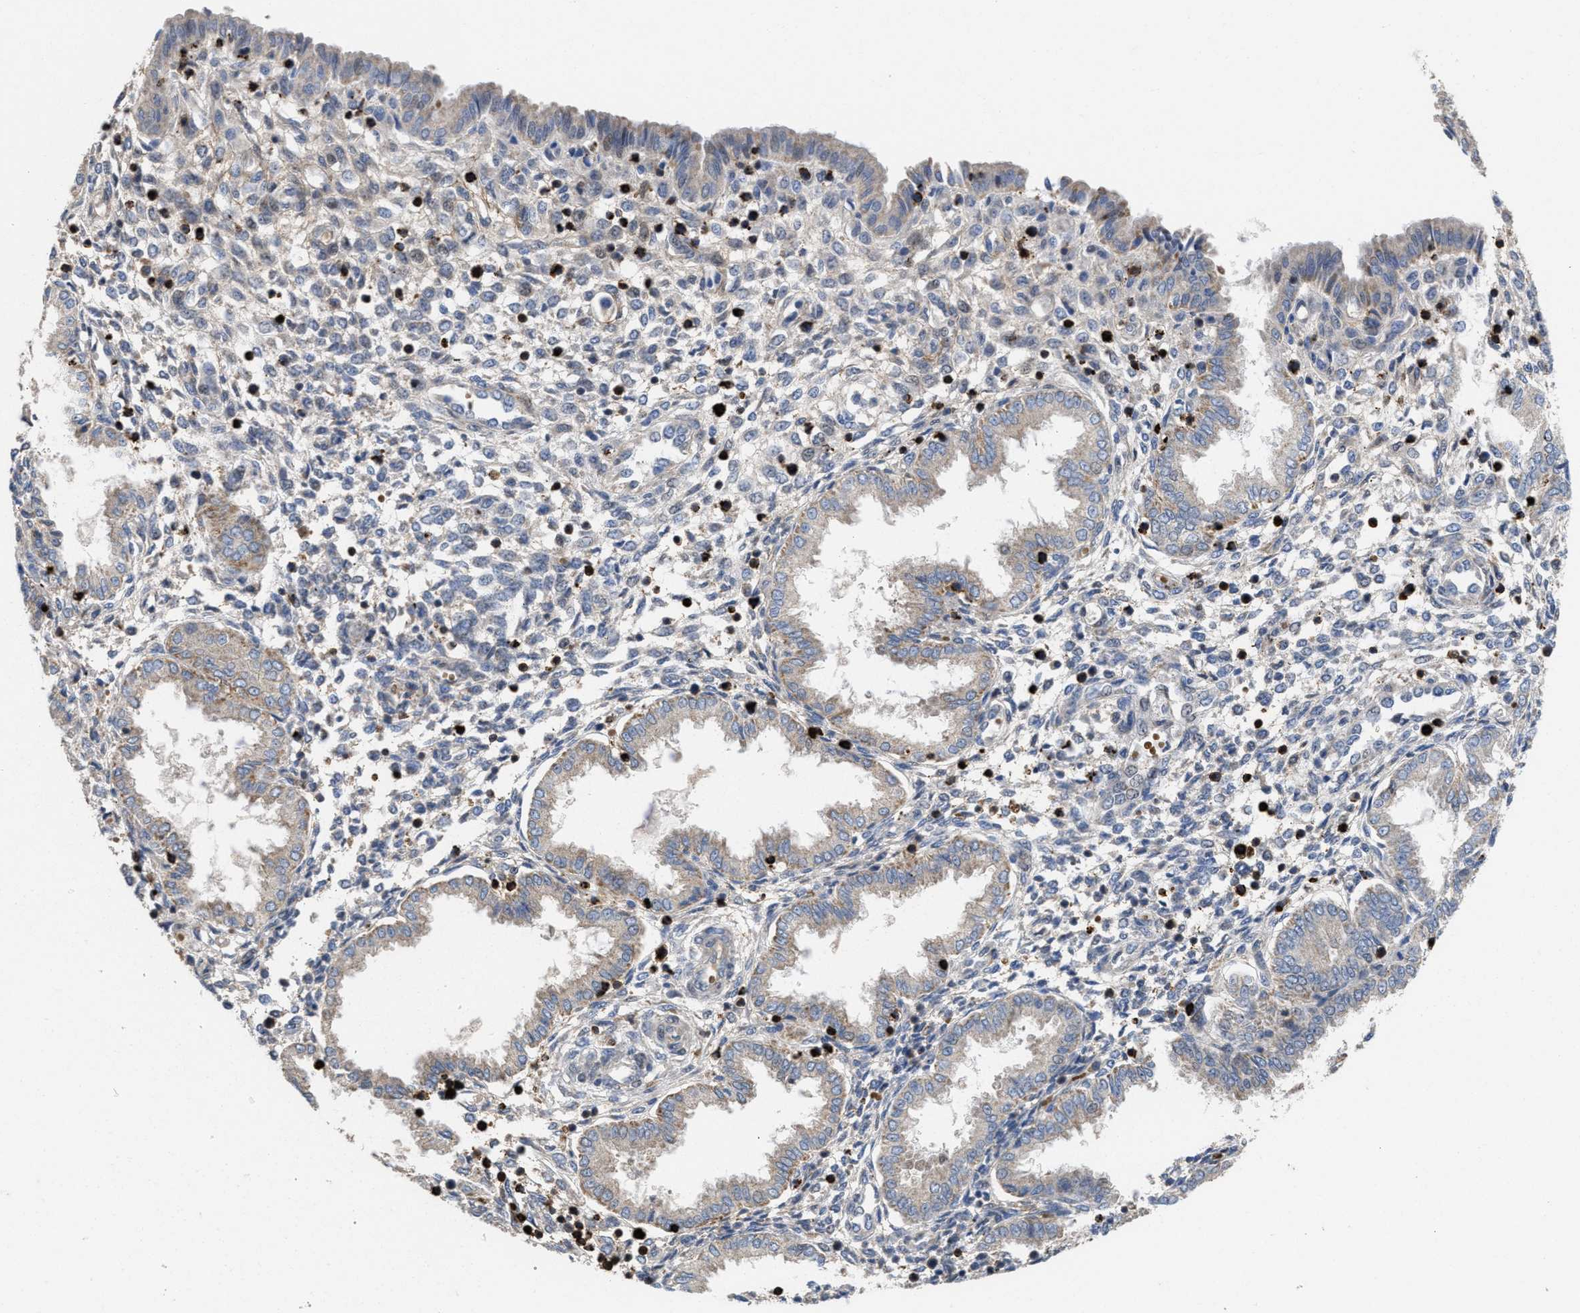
{"staining": {"intensity": "weak", "quantity": "<25%", "location": "cytoplasmic/membranous"}, "tissue": "endometrium", "cell_type": "Cells in endometrial stroma", "image_type": "normal", "snomed": [{"axis": "morphology", "description": "Normal tissue, NOS"}, {"axis": "topography", "description": "Endometrium"}], "caption": "This is a histopathology image of immunohistochemistry (IHC) staining of unremarkable endometrium, which shows no expression in cells in endometrial stroma.", "gene": "PTPRE", "patient": {"sex": "female", "age": 33}}